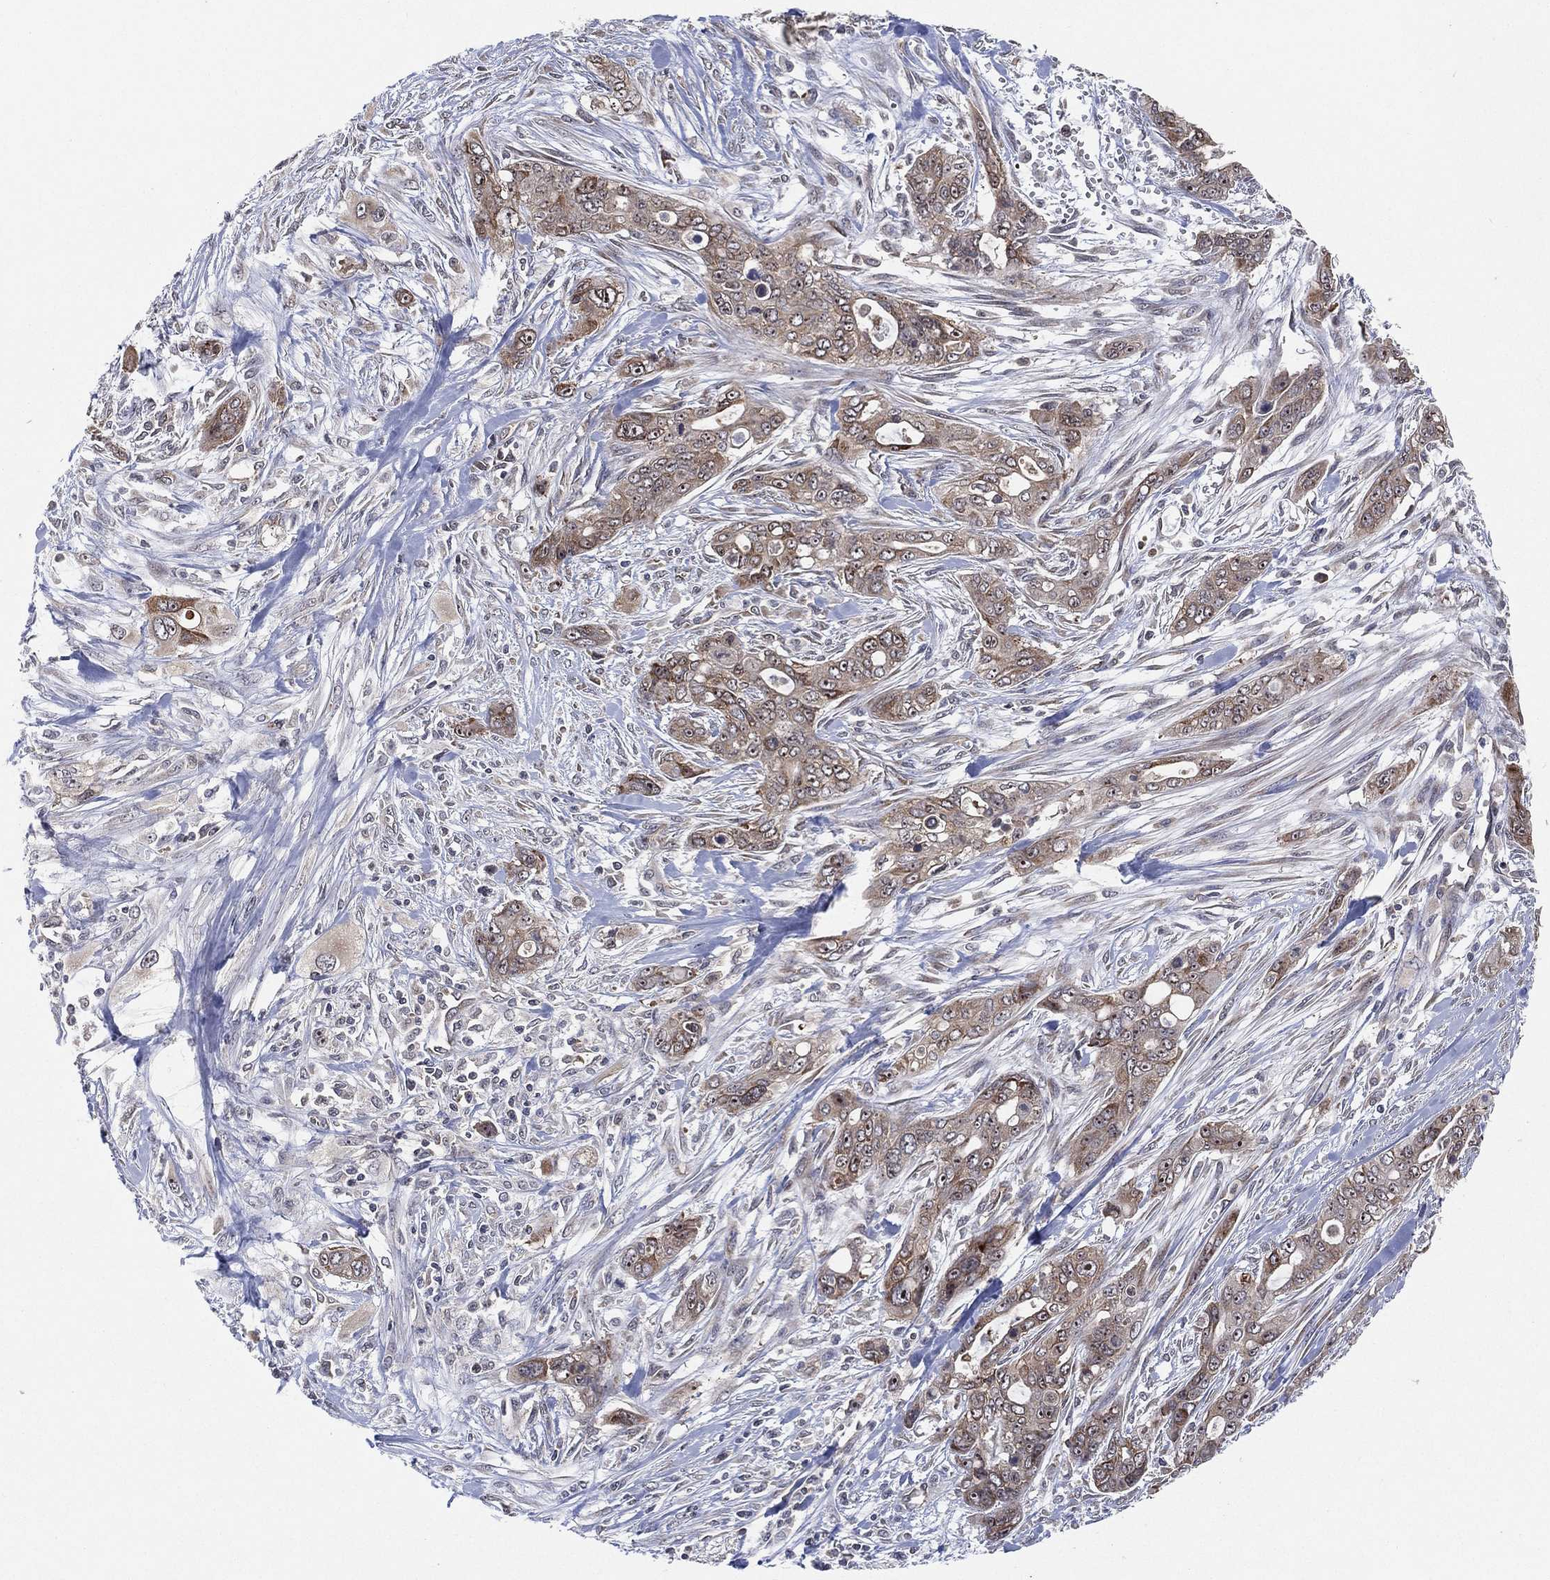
{"staining": {"intensity": "weak", "quantity": "<25%", "location": "cytoplasmic/membranous"}, "tissue": "pancreatic cancer", "cell_type": "Tumor cells", "image_type": "cancer", "snomed": [{"axis": "morphology", "description": "Adenocarcinoma, NOS"}, {"axis": "topography", "description": "Pancreas"}], "caption": "Pancreatic cancer was stained to show a protein in brown. There is no significant positivity in tumor cells. (DAB immunohistochemistry with hematoxylin counter stain).", "gene": "TMCO1", "patient": {"sex": "male", "age": 47}}